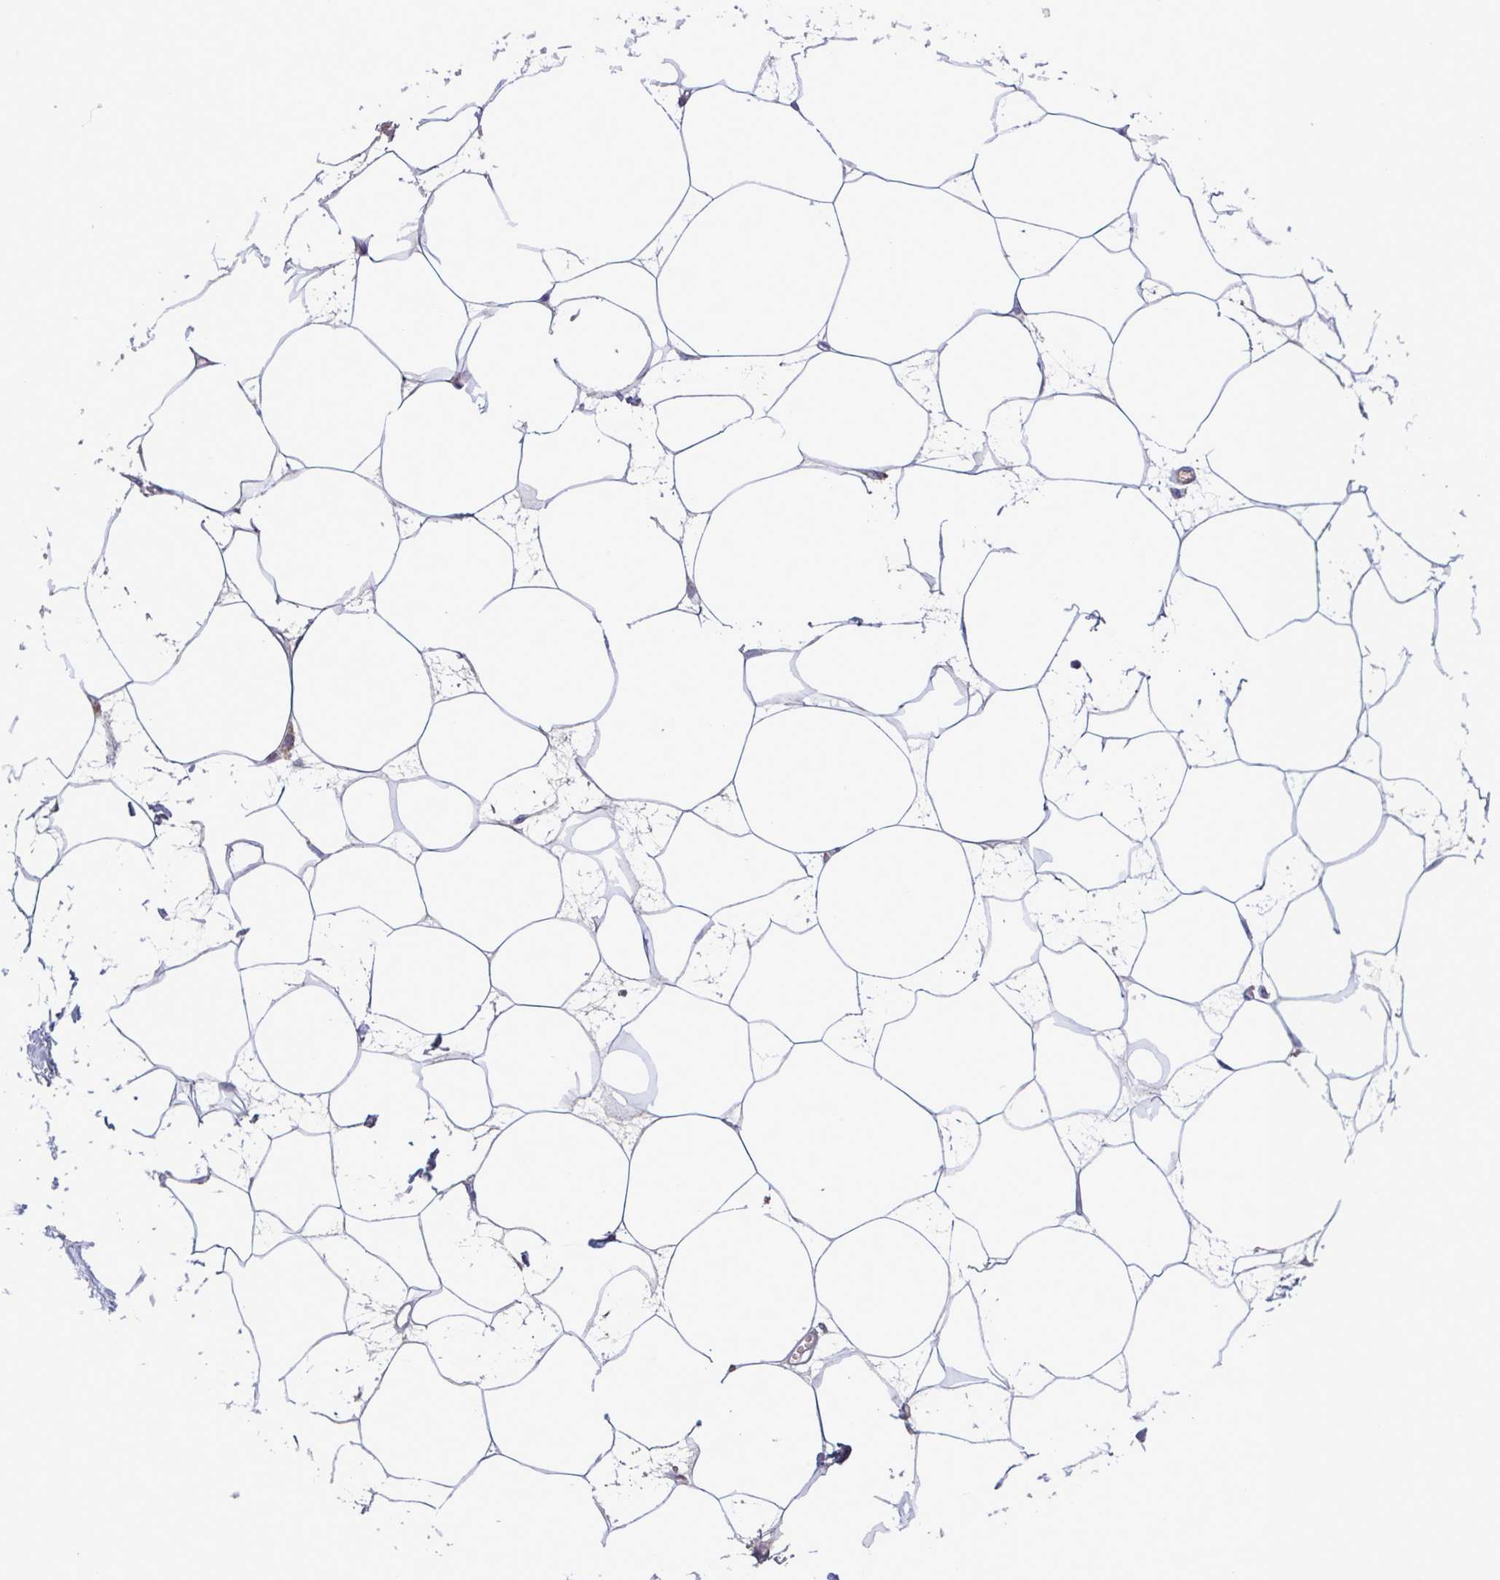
{"staining": {"intensity": "negative", "quantity": "none", "location": "none"}, "tissue": "breast", "cell_type": "Adipocytes", "image_type": "normal", "snomed": [{"axis": "morphology", "description": "Normal tissue, NOS"}, {"axis": "topography", "description": "Breast"}], "caption": "The immunohistochemistry micrograph has no significant expression in adipocytes of breast. (DAB (3,3'-diaminobenzidine) IHC visualized using brightfield microscopy, high magnification).", "gene": "F13B", "patient": {"sex": "female", "age": 45}}